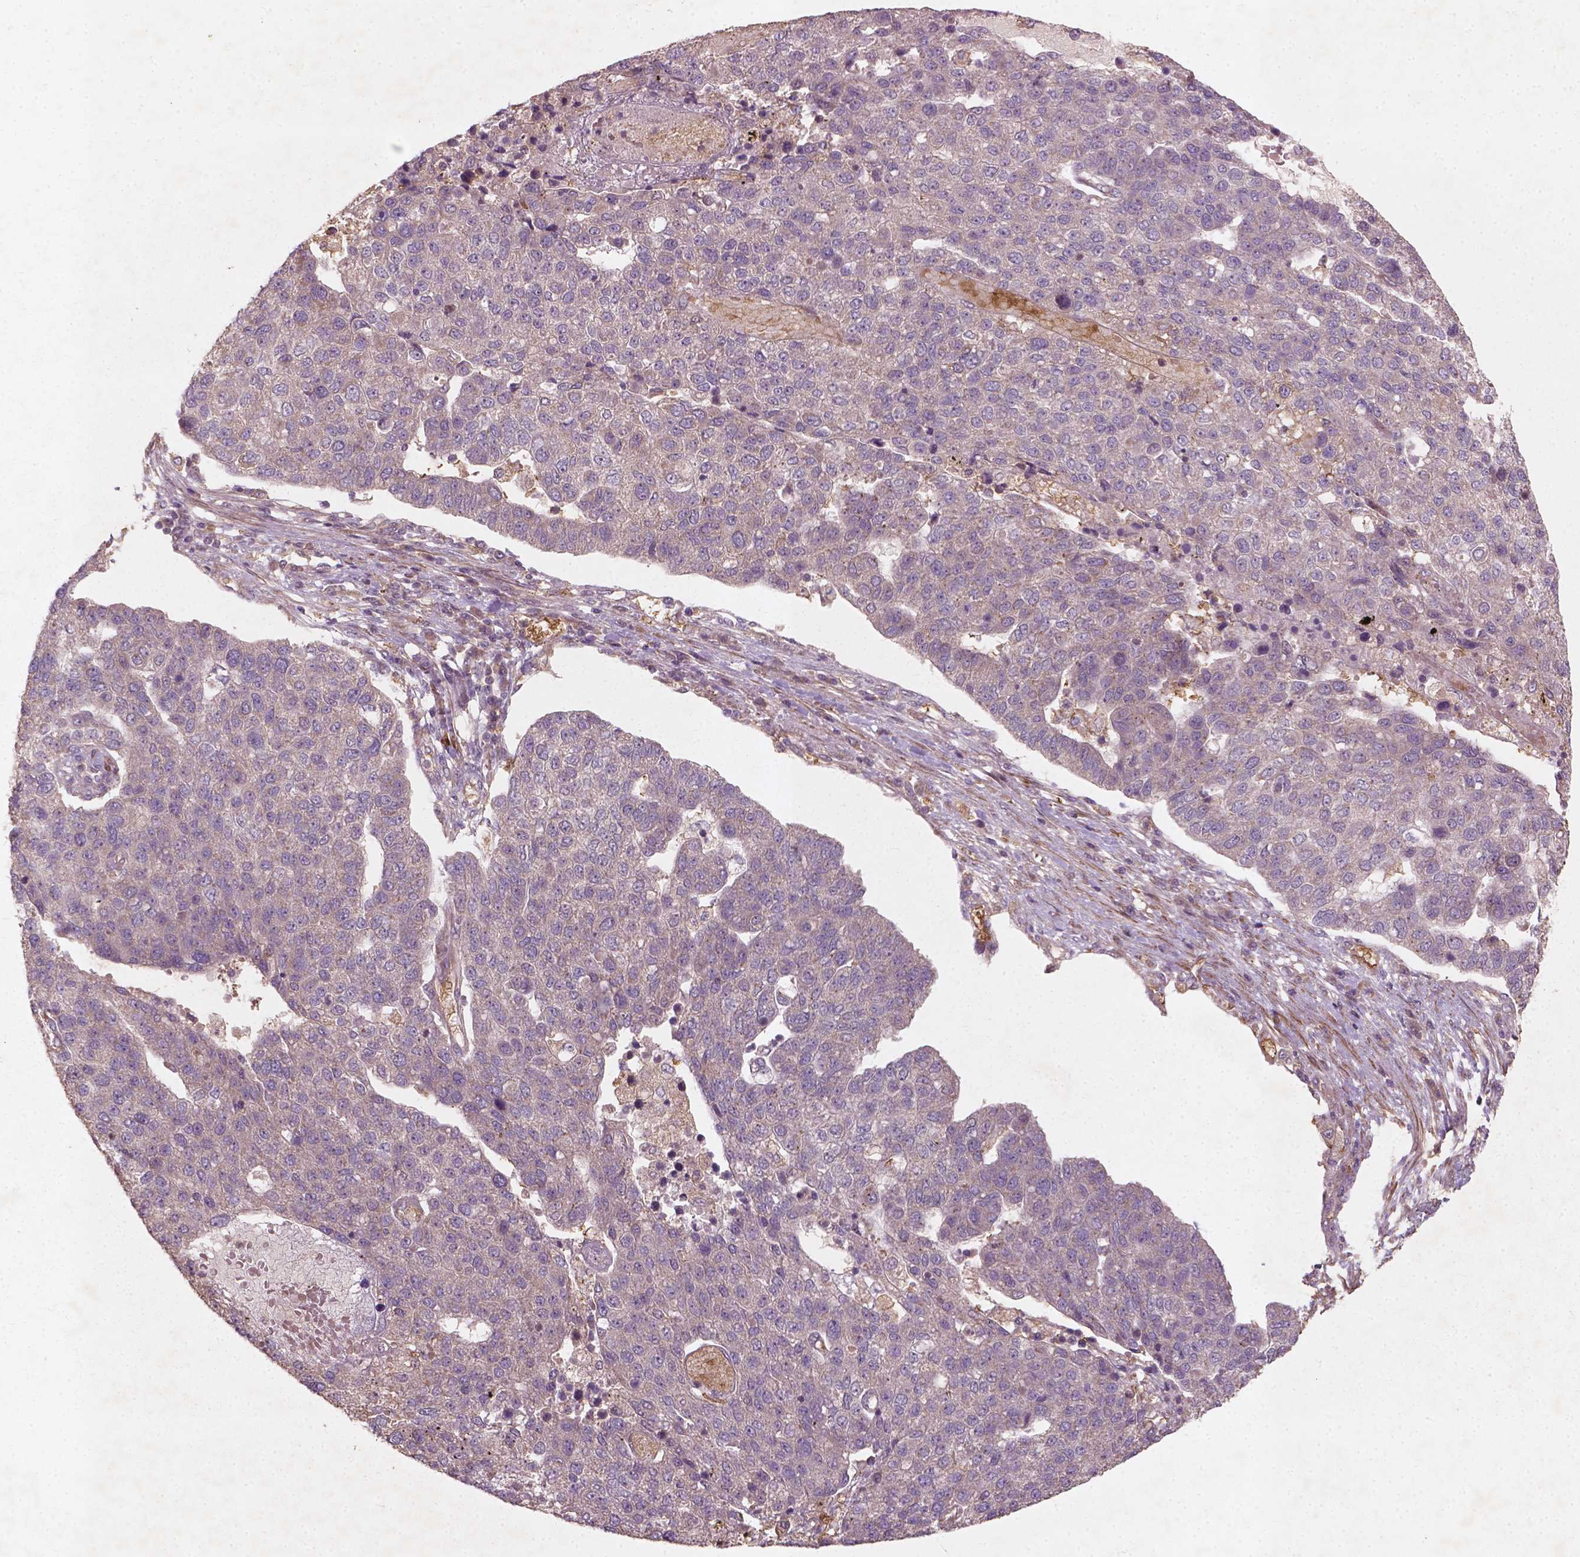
{"staining": {"intensity": "negative", "quantity": "none", "location": "none"}, "tissue": "pancreatic cancer", "cell_type": "Tumor cells", "image_type": "cancer", "snomed": [{"axis": "morphology", "description": "Adenocarcinoma, NOS"}, {"axis": "topography", "description": "Pancreas"}], "caption": "An image of human pancreatic cancer is negative for staining in tumor cells. The staining is performed using DAB (3,3'-diaminobenzidine) brown chromogen with nuclei counter-stained in using hematoxylin.", "gene": "CYFIP2", "patient": {"sex": "female", "age": 61}}